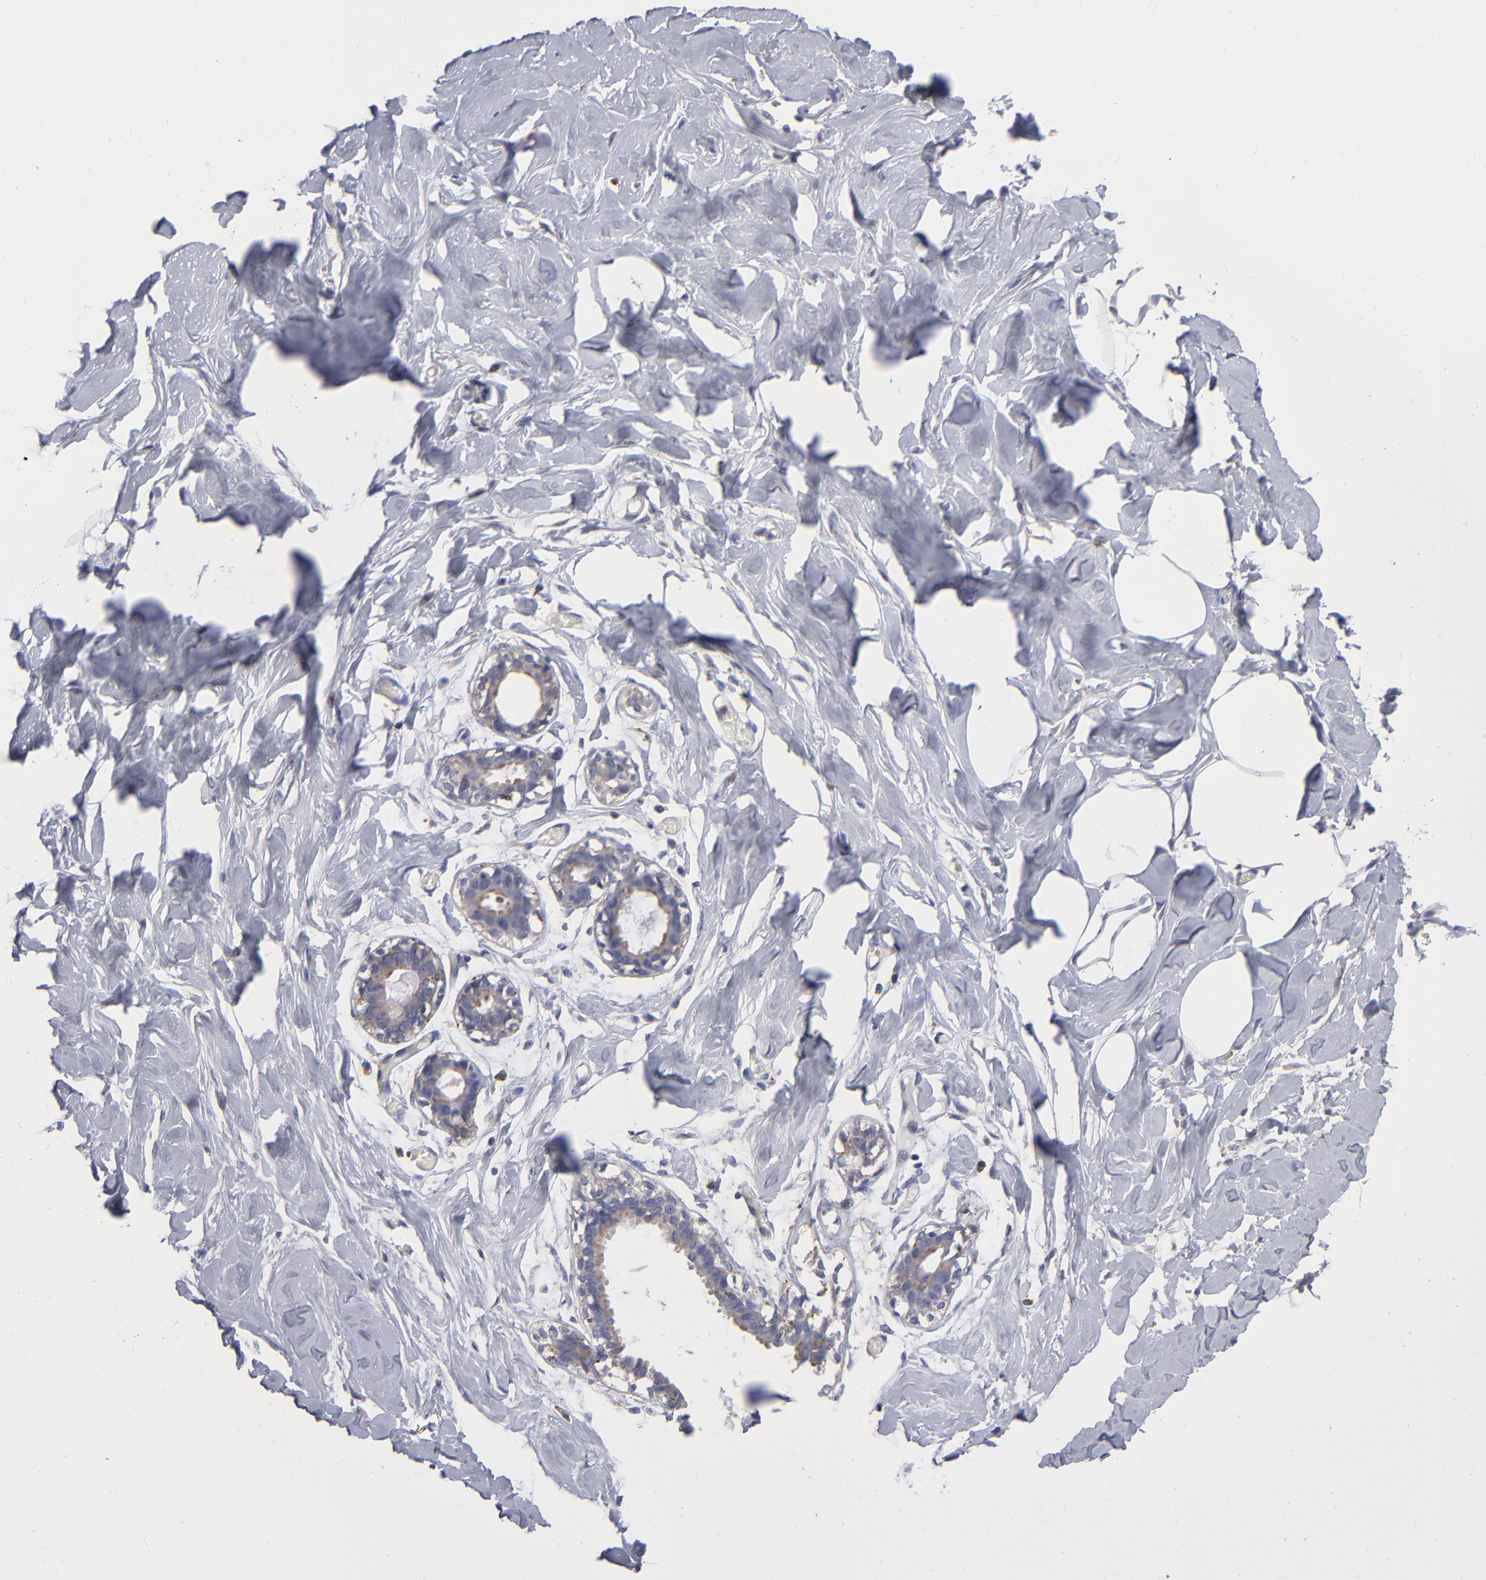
{"staining": {"intensity": "negative", "quantity": "none", "location": "none"}, "tissue": "breast", "cell_type": "Adipocytes", "image_type": "normal", "snomed": [{"axis": "morphology", "description": "Normal tissue, NOS"}, {"axis": "topography", "description": "Breast"}, {"axis": "topography", "description": "Adipose tissue"}], "caption": "Immunohistochemistry histopathology image of unremarkable human breast stained for a protein (brown), which shows no expression in adipocytes. (Stains: DAB immunohistochemistry with hematoxylin counter stain, Microscopy: brightfield microscopy at high magnification).", "gene": "RRAGA", "patient": {"sex": "female", "age": 25}}